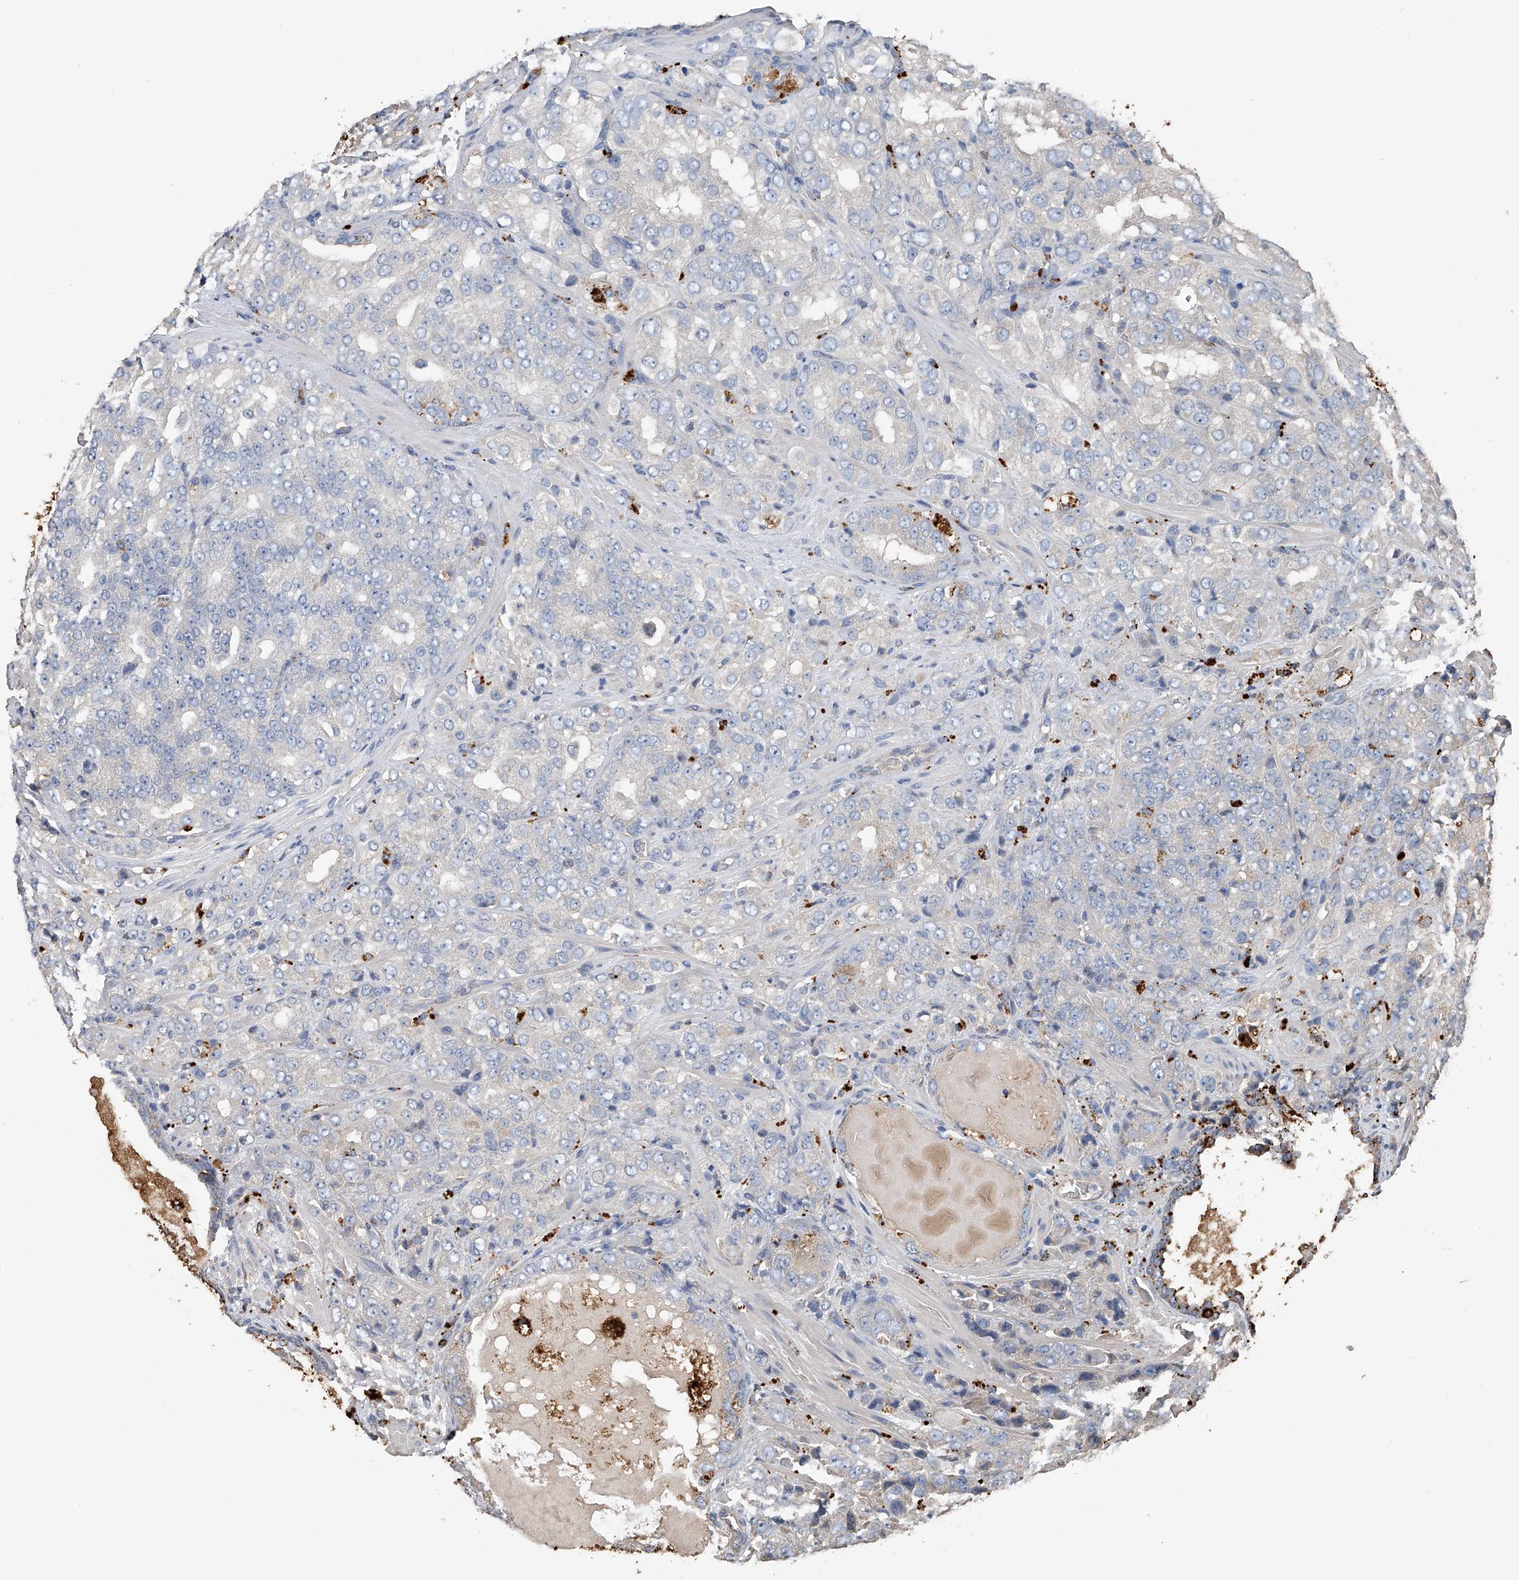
{"staining": {"intensity": "negative", "quantity": "none", "location": "none"}, "tissue": "prostate cancer", "cell_type": "Tumor cells", "image_type": "cancer", "snomed": [{"axis": "morphology", "description": "Adenocarcinoma, High grade"}, {"axis": "topography", "description": "Prostate"}], "caption": "Tumor cells show no significant staining in prostate adenocarcinoma (high-grade). (DAB immunohistochemistry (IHC), high magnification).", "gene": "ZNF772", "patient": {"sex": "male", "age": 58}}